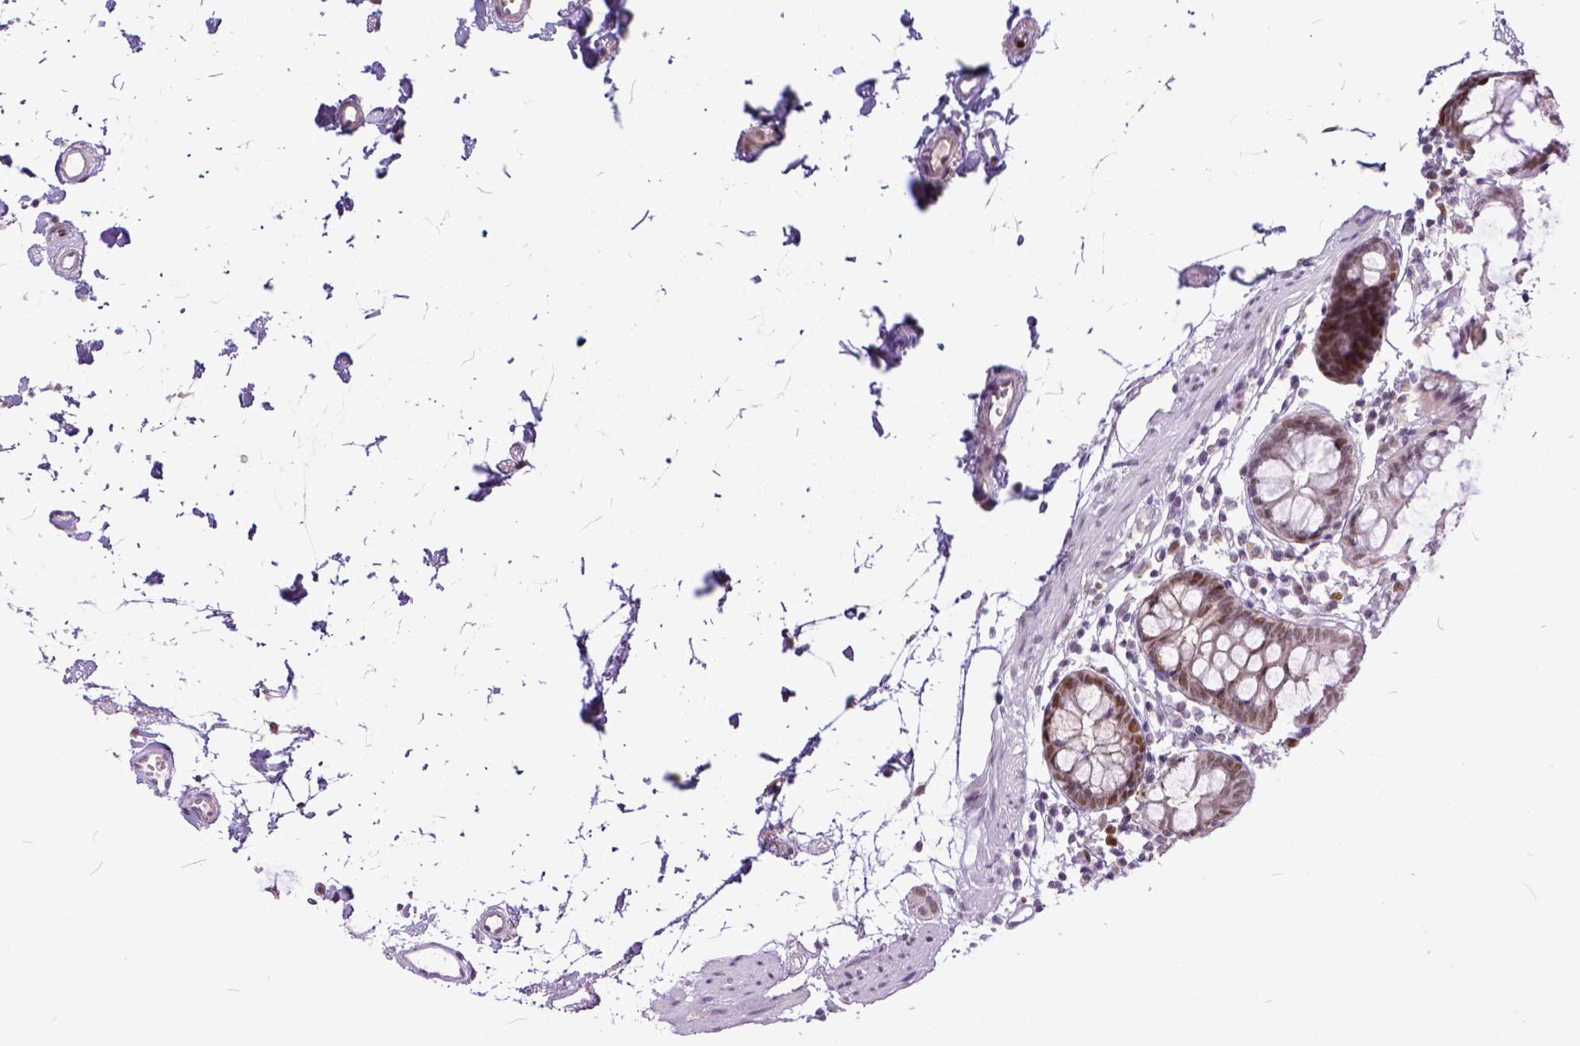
{"staining": {"intensity": "moderate", "quantity": ">75%", "location": "nuclear"}, "tissue": "colon", "cell_type": "Endothelial cells", "image_type": "normal", "snomed": [{"axis": "morphology", "description": "Normal tissue, NOS"}, {"axis": "topography", "description": "Colon"}], "caption": "A photomicrograph of colon stained for a protein exhibits moderate nuclear brown staining in endothelial cells. Immunohistochemistry (ihc) stains the protein in brown and the nuclei are stained blue.", "gene": "ERCC1", "patient": {"sex": "female", "age": 84}}